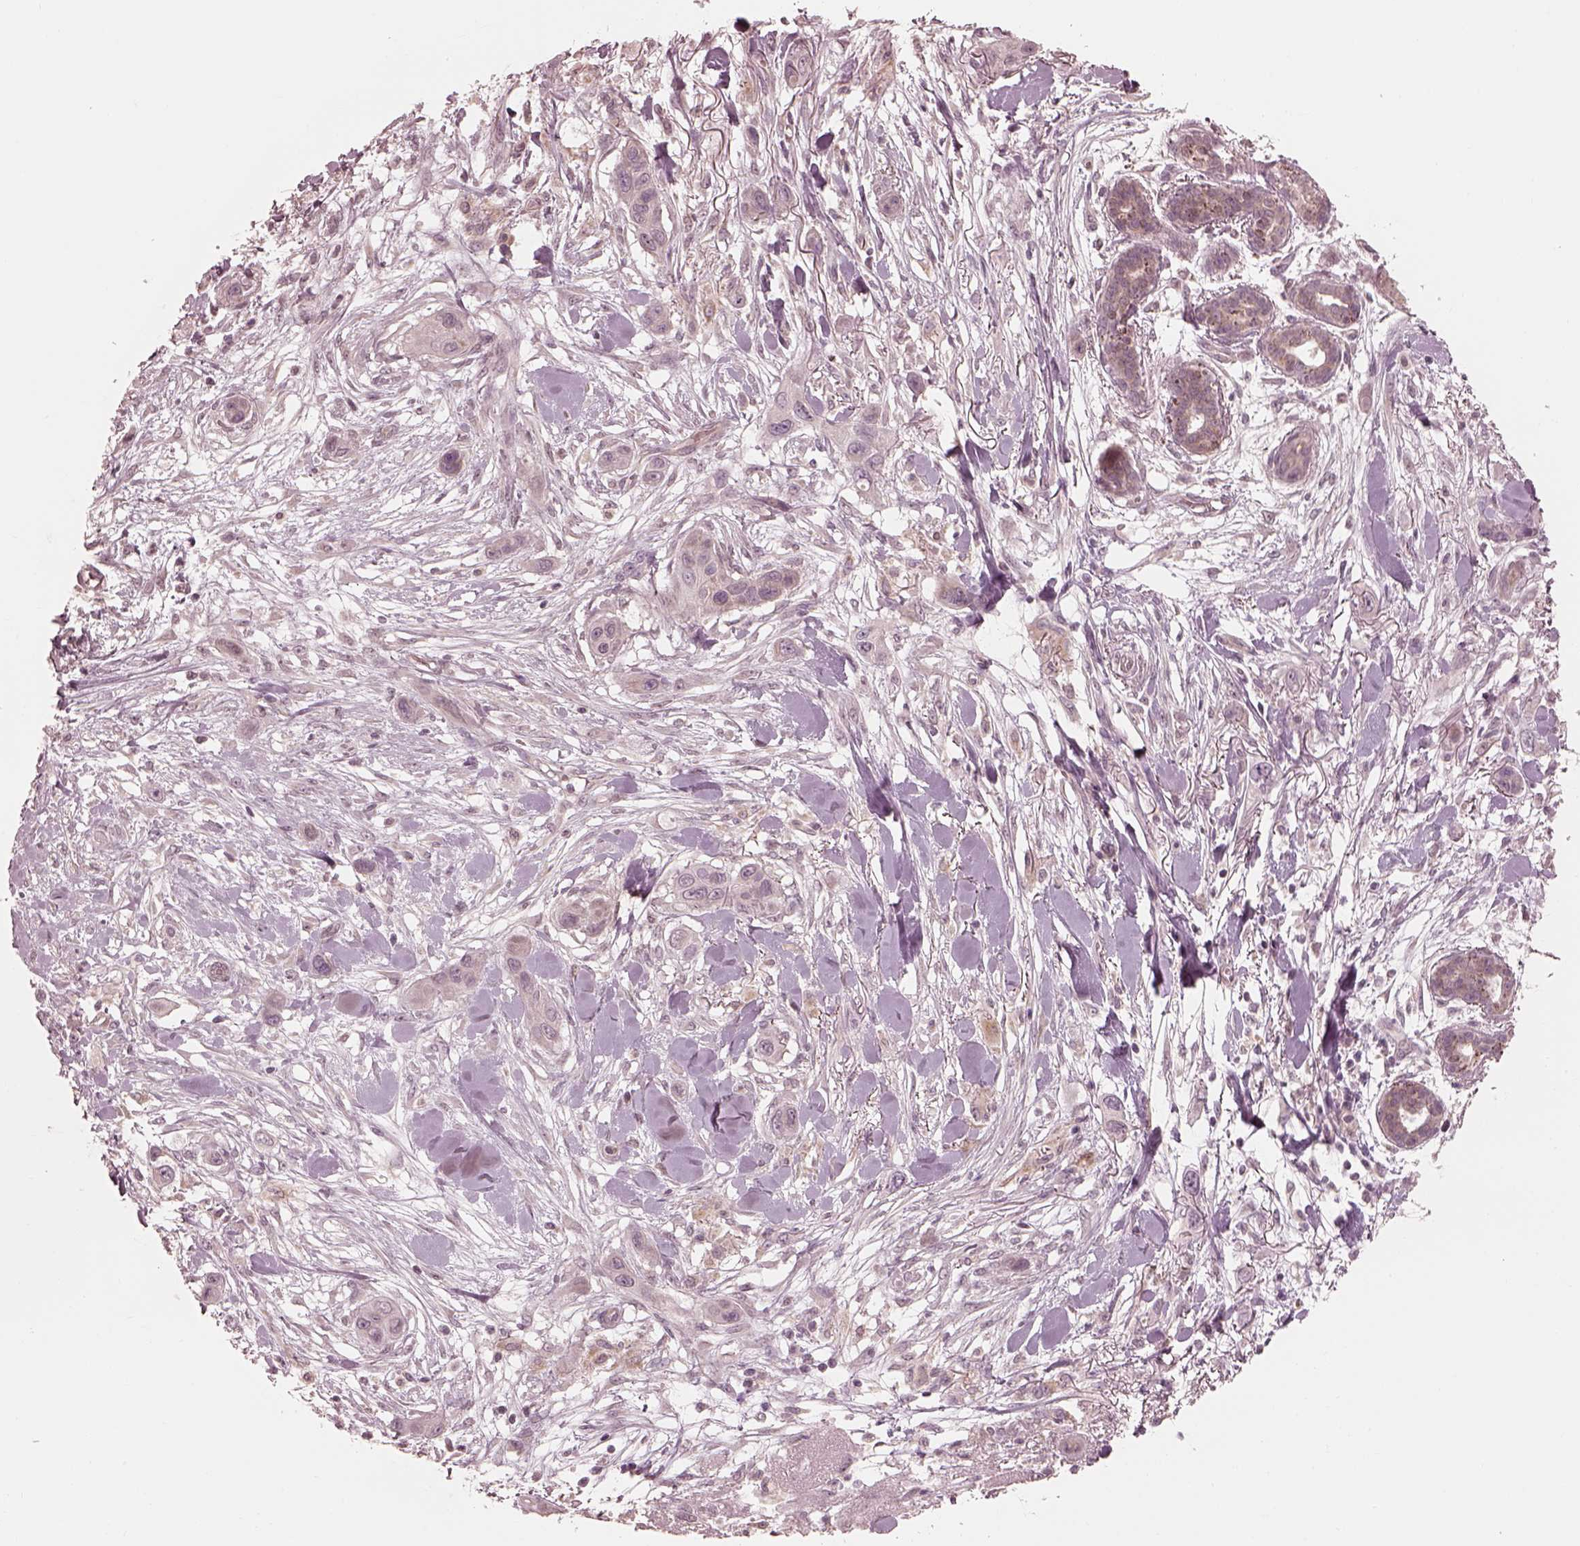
{"staining": {"intensity": "negative", "quantity": "none", "location": "none"}, "tissue": "skin cancer", "cell_type": "Tumor cells", "image_type": "cancer", "snomed": [{"axis": "morphology", "description": "Squamous cell carcinoma, NOS"}, {"axis": "topography", "description": "Skin"}], "caption": "Tumor cells show no significant staining in skin squamous cell carcinoma.", "gene": "IQCB1", "patient": {"sex": "male", "age": 79}}